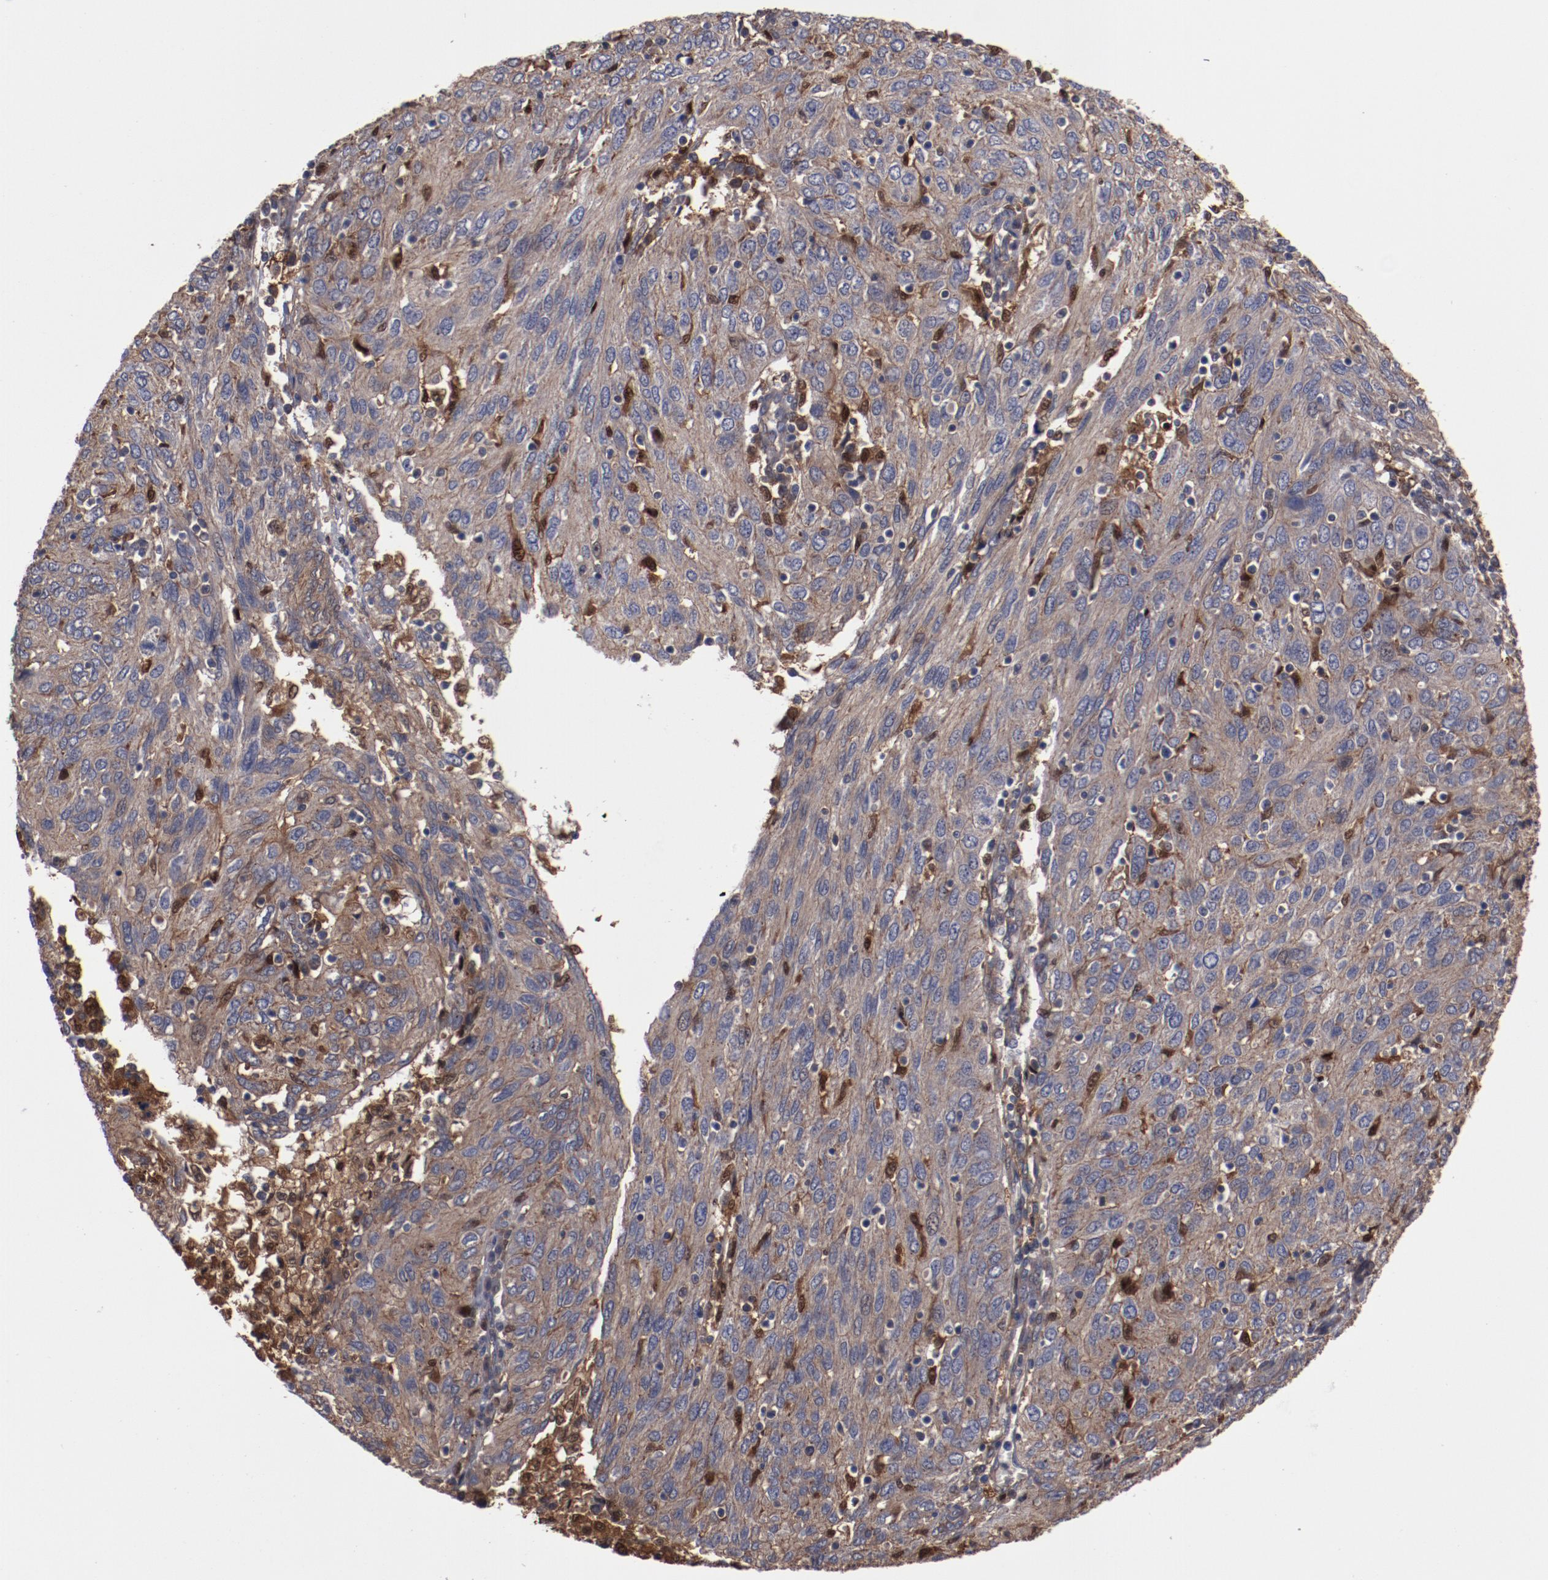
{"staining": {"intensity": "moderate", "quantity": ">75%", "location": "cytoplasmic/membranous"}, "tissue": "ovarian cancer", "cell_type": "Tumor cells", "image_type": "cancer", "snomed": [{"axis": "morphology", "description": "Carcinoma, endometroid"}, {"axis": "topography", "description": "Ovary"}], "caption": "IHC (DAB) staining of endometroid carcinoma (ovarian) demonstrates moderate cytoplasmic/membranous protein positivity in approximately >75% of tumor cells.", "gene": "DNAAF2", "patient": {"sex": "female", "age": 50}}